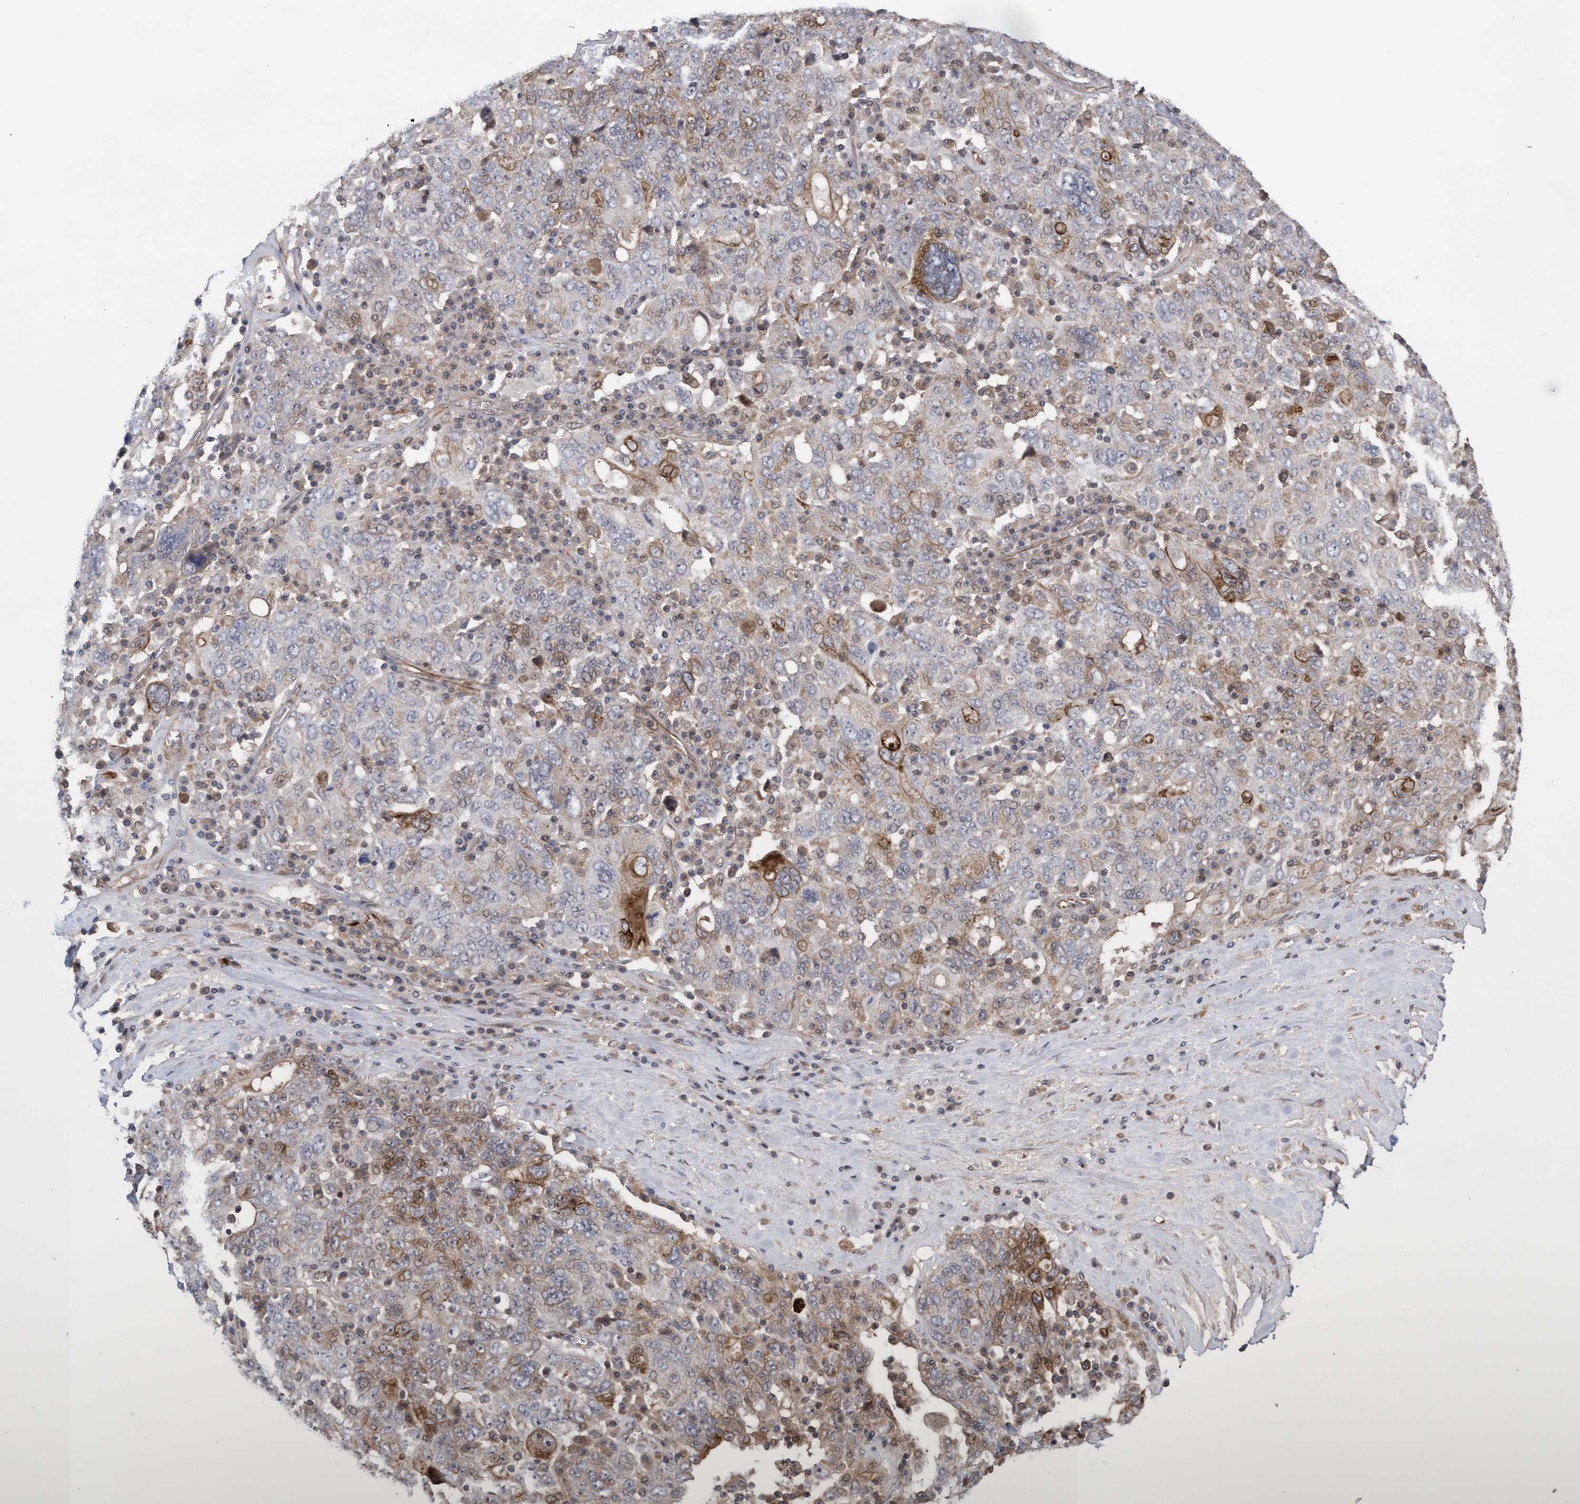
{"staining": {"intensity": "weak", "quantity": "25%-75%", "location": "cytoplasmic/membranous"}, "tissue": "ovarian cancer", "cell_type": "Tumor cells", "image_type": "cancer", "snomed": [{"axis": "morphology", "description": "Carcinoma, endometroid"}, {"axis": "topography", "description": "Ovary"}], "caption": "High-magnification brightfield microscopy of ovarian cancer (endometroid carcinoma) stained with DAB (brown) and counterstained with hematoxylin (blue). tumor cells exhibit weak cytoplasmic/membranous positivity is seen in approximately25%-75% of cells.", "gene": "COBL", "patient": {"sex": "female", "age": 62}}